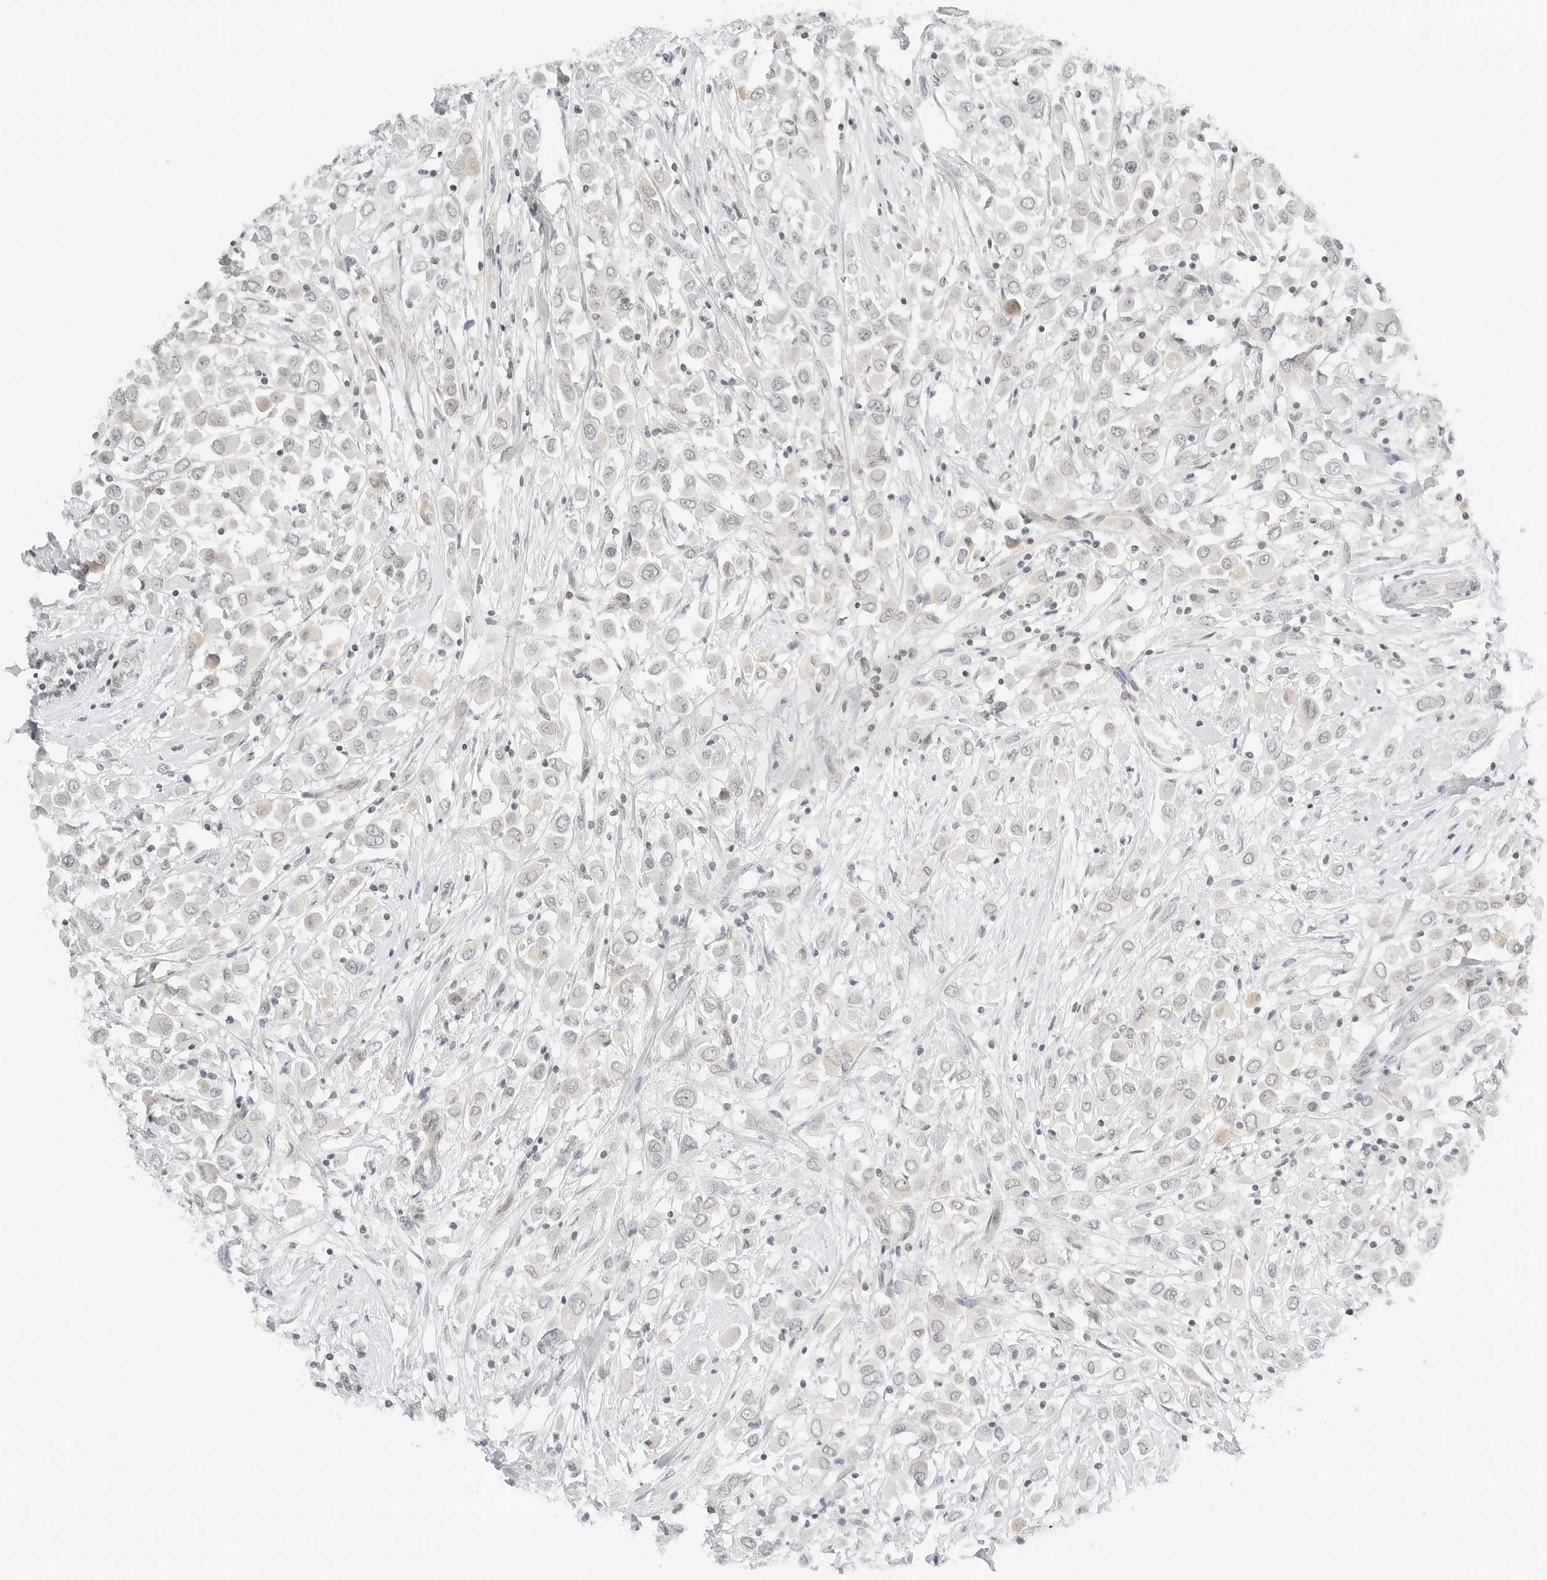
{"staining": {"intensity": "weak", "quantity": "<25%", "location": "cytoplasmic/membranous,nuclear"}, "tissue": "breast cancer", "cell_type": "Tumor cells", "image_type": "cancer", "snomed": [{"axis": "morphology", "description": "Duct carcinoma"}, {"axis": "topography", "description": "Breast"}], "caption": "Tumor cells show no significant staining in infiltrating ductal carcinoma (breast).", "gene": "NEO1", "patient": {"sex": "female", "age": 61}}